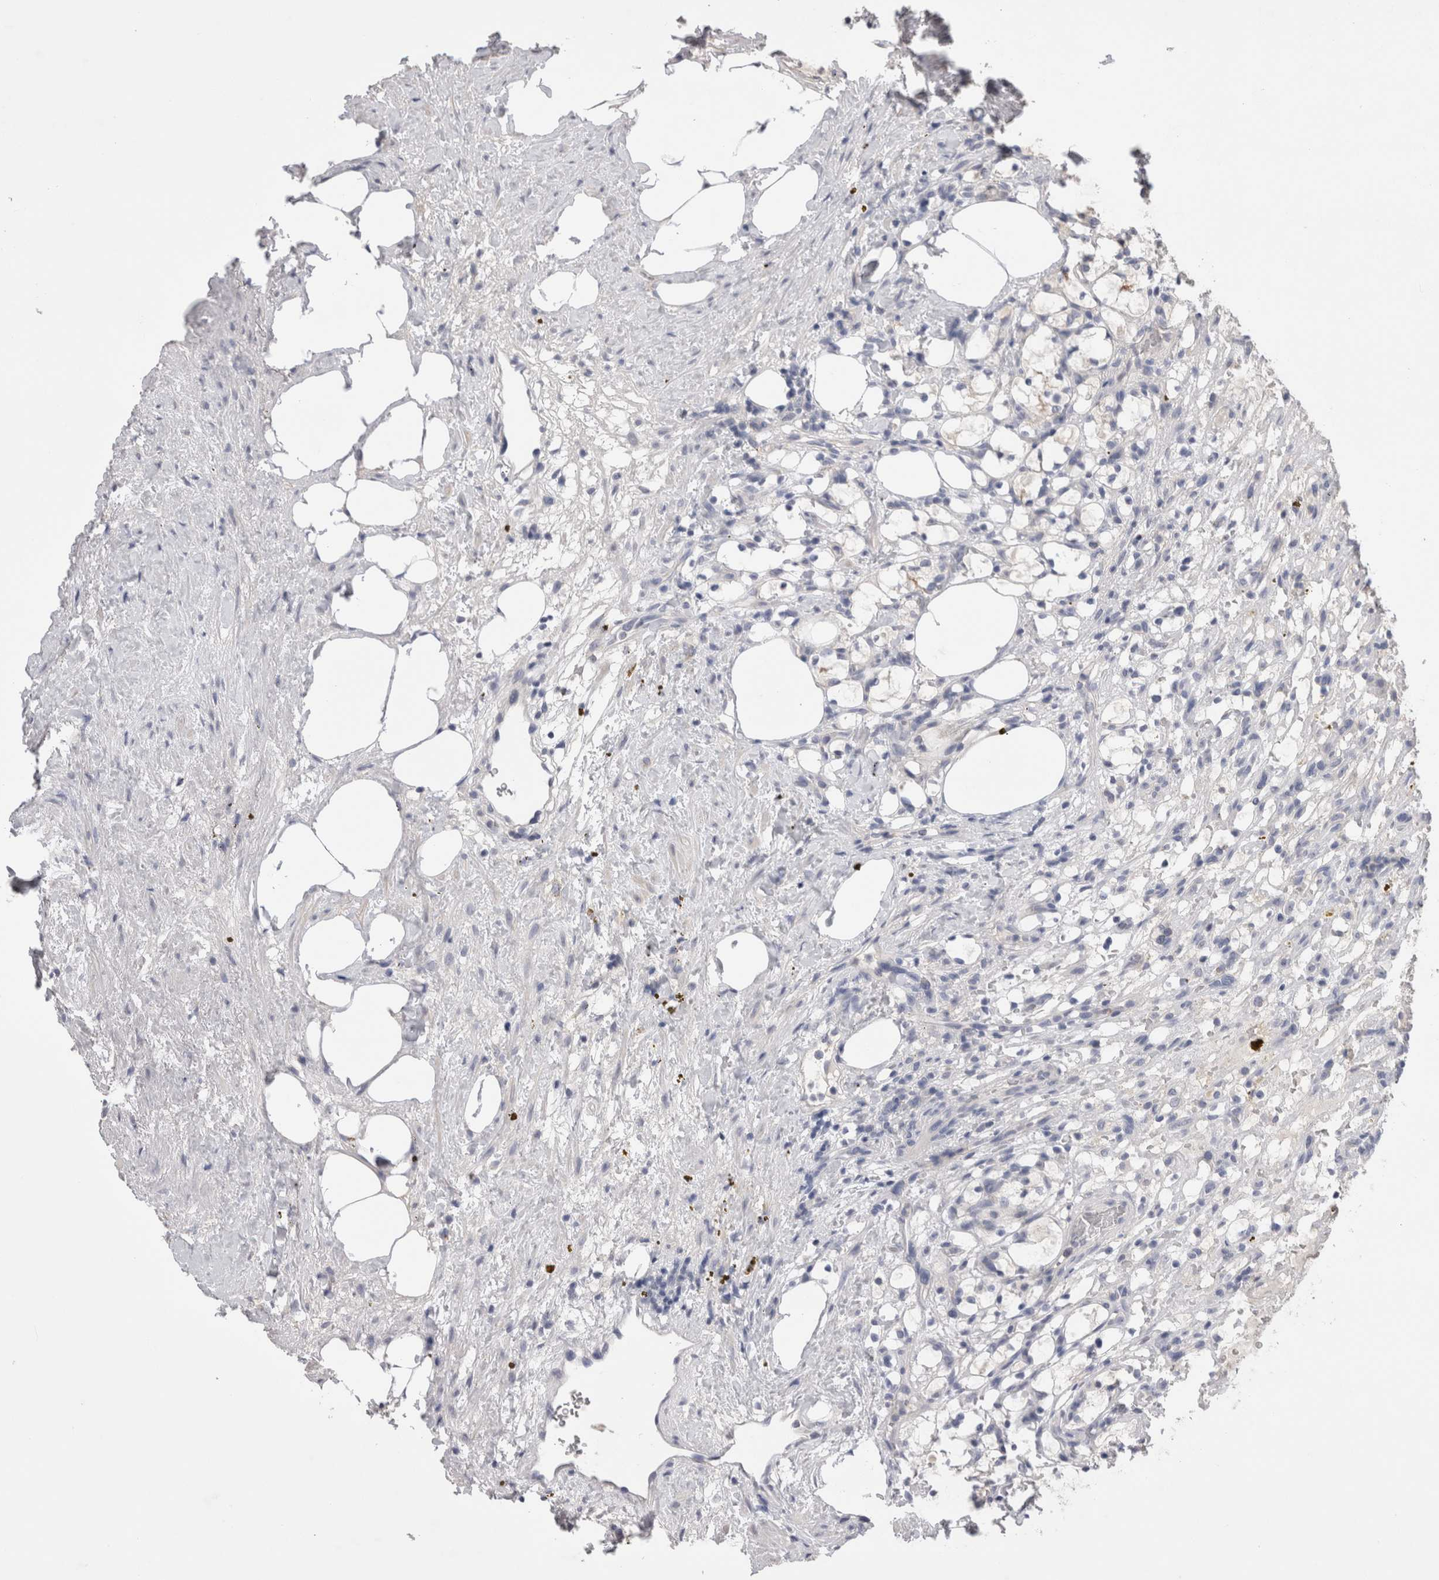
{"staining": {"intensity": "negative", "quantity": "none", "location": "none"}, "tissue": "renal cancer", "cell_type": "Tumor cells", "image_type": "cancer", "snomed": [{"axis": "morphology", "description": "Adenocarcinoma, NOS"}, {"axis": "topography", "description": "Kidney"}], "caption": "The IHC image has no significant positivity in tumor cells of adenocarcinoma (renal) tissue. The staining is performed using DAB (3,3'-diaminobenzidine) brown chromogen with nuclei counter-stained in using hematoxylin.", "gene": "OTOR", "patient": {"sex": "female", "age": 69}}